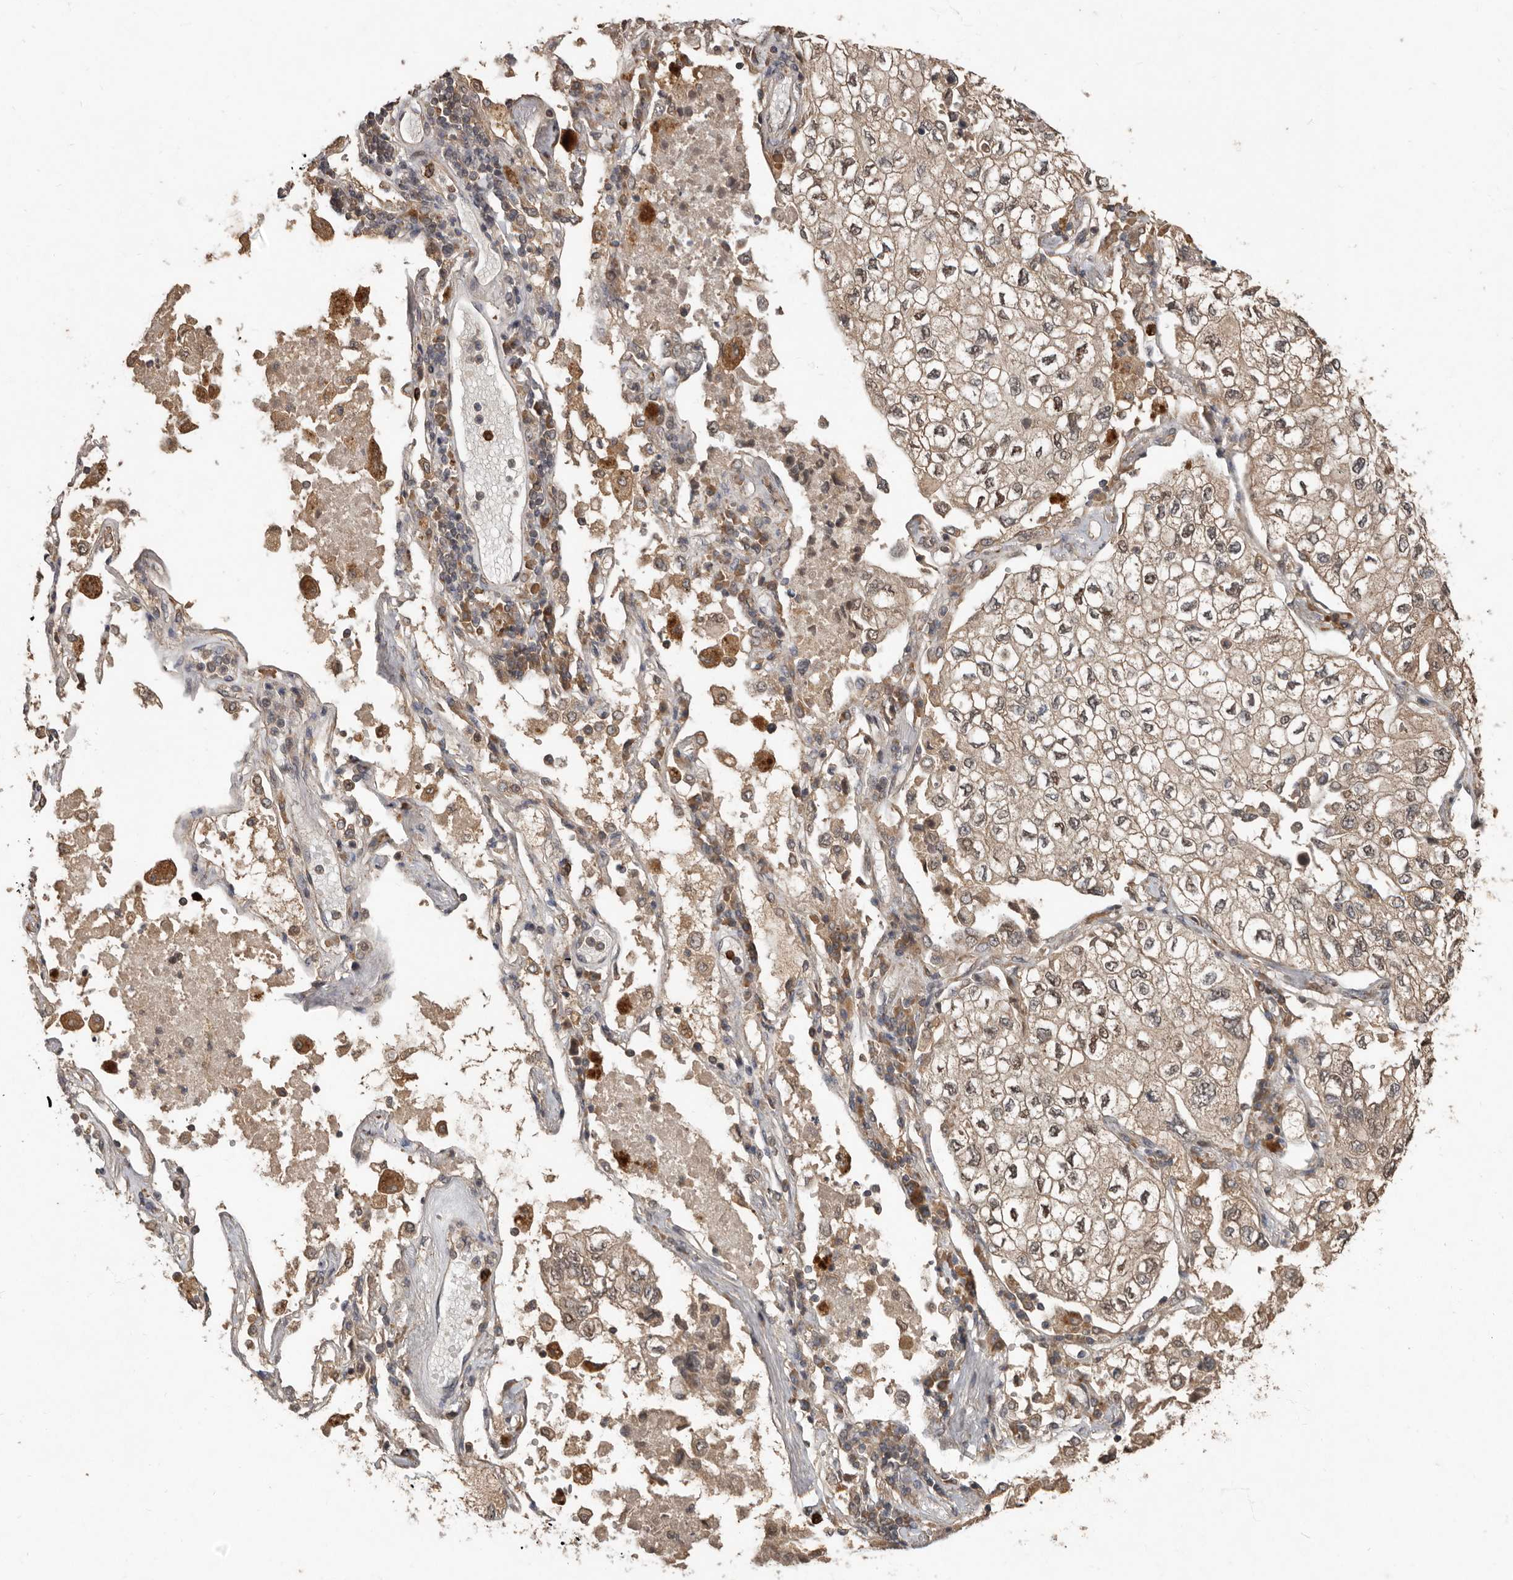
{"staining": {"intensity": "weak", "quantity": ">75%", "location": "cytoplasmic/membranous,nuclear"}, "tissue": "lung cancer", "cell_type": "Tumor cells", "image_type": "cancer", "snomed": [{"axis": "morphology", "description": "Adenocarcinoma, NOS"}, {"axis": "topography", "description": "Lung"}], "caption": "Protein expression analysis of human lung cancer reveals weak cytoplasmic/membranous and nuclear positivity in approximately >75% of tumor cells.", "gene": "KIF26B", "patient": {"sex": "male", "age": 63}}